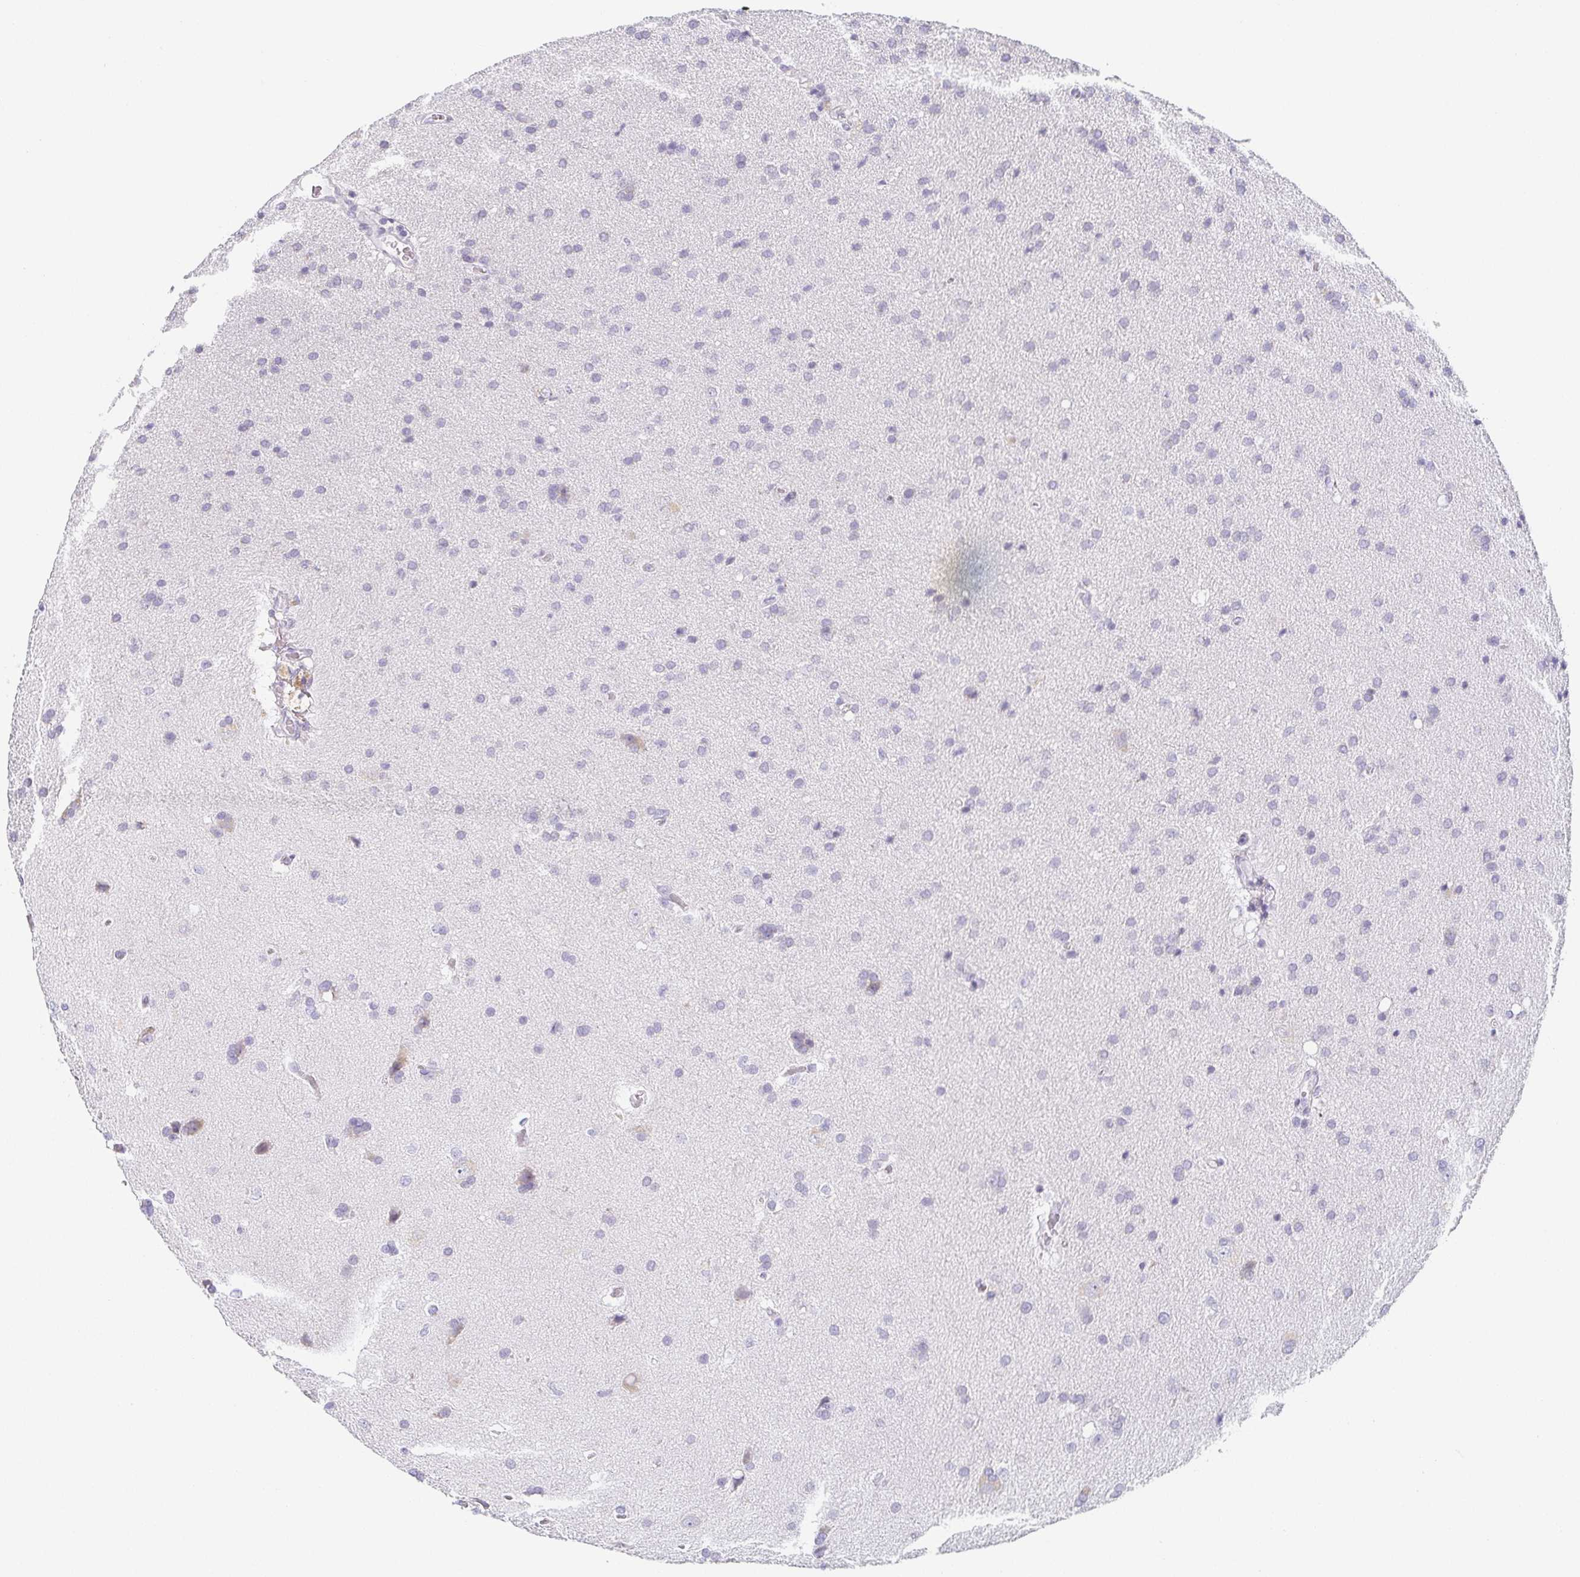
{"staining": {"intensity": "negative", "quantity": "none", "location": "none"}, "tissue": "glioma", "cell_type": "Tumor cells", "image_type": "cancer", "snomed": [{"axis": "morphology", "description": "Glioma, malignant, Low grade"}, {"axis": "topography", "description": "Brain"}], "caption": "Immunohistochemistry of glioma shows no staining in tumor cells. (Stains: DAB immunohistochemistry with hematoxylin counter stain, Microscopy: brightfield microscopy at high magnification).", "gene": "PRR27", "patient": {"sex": "female", "age": 54}}